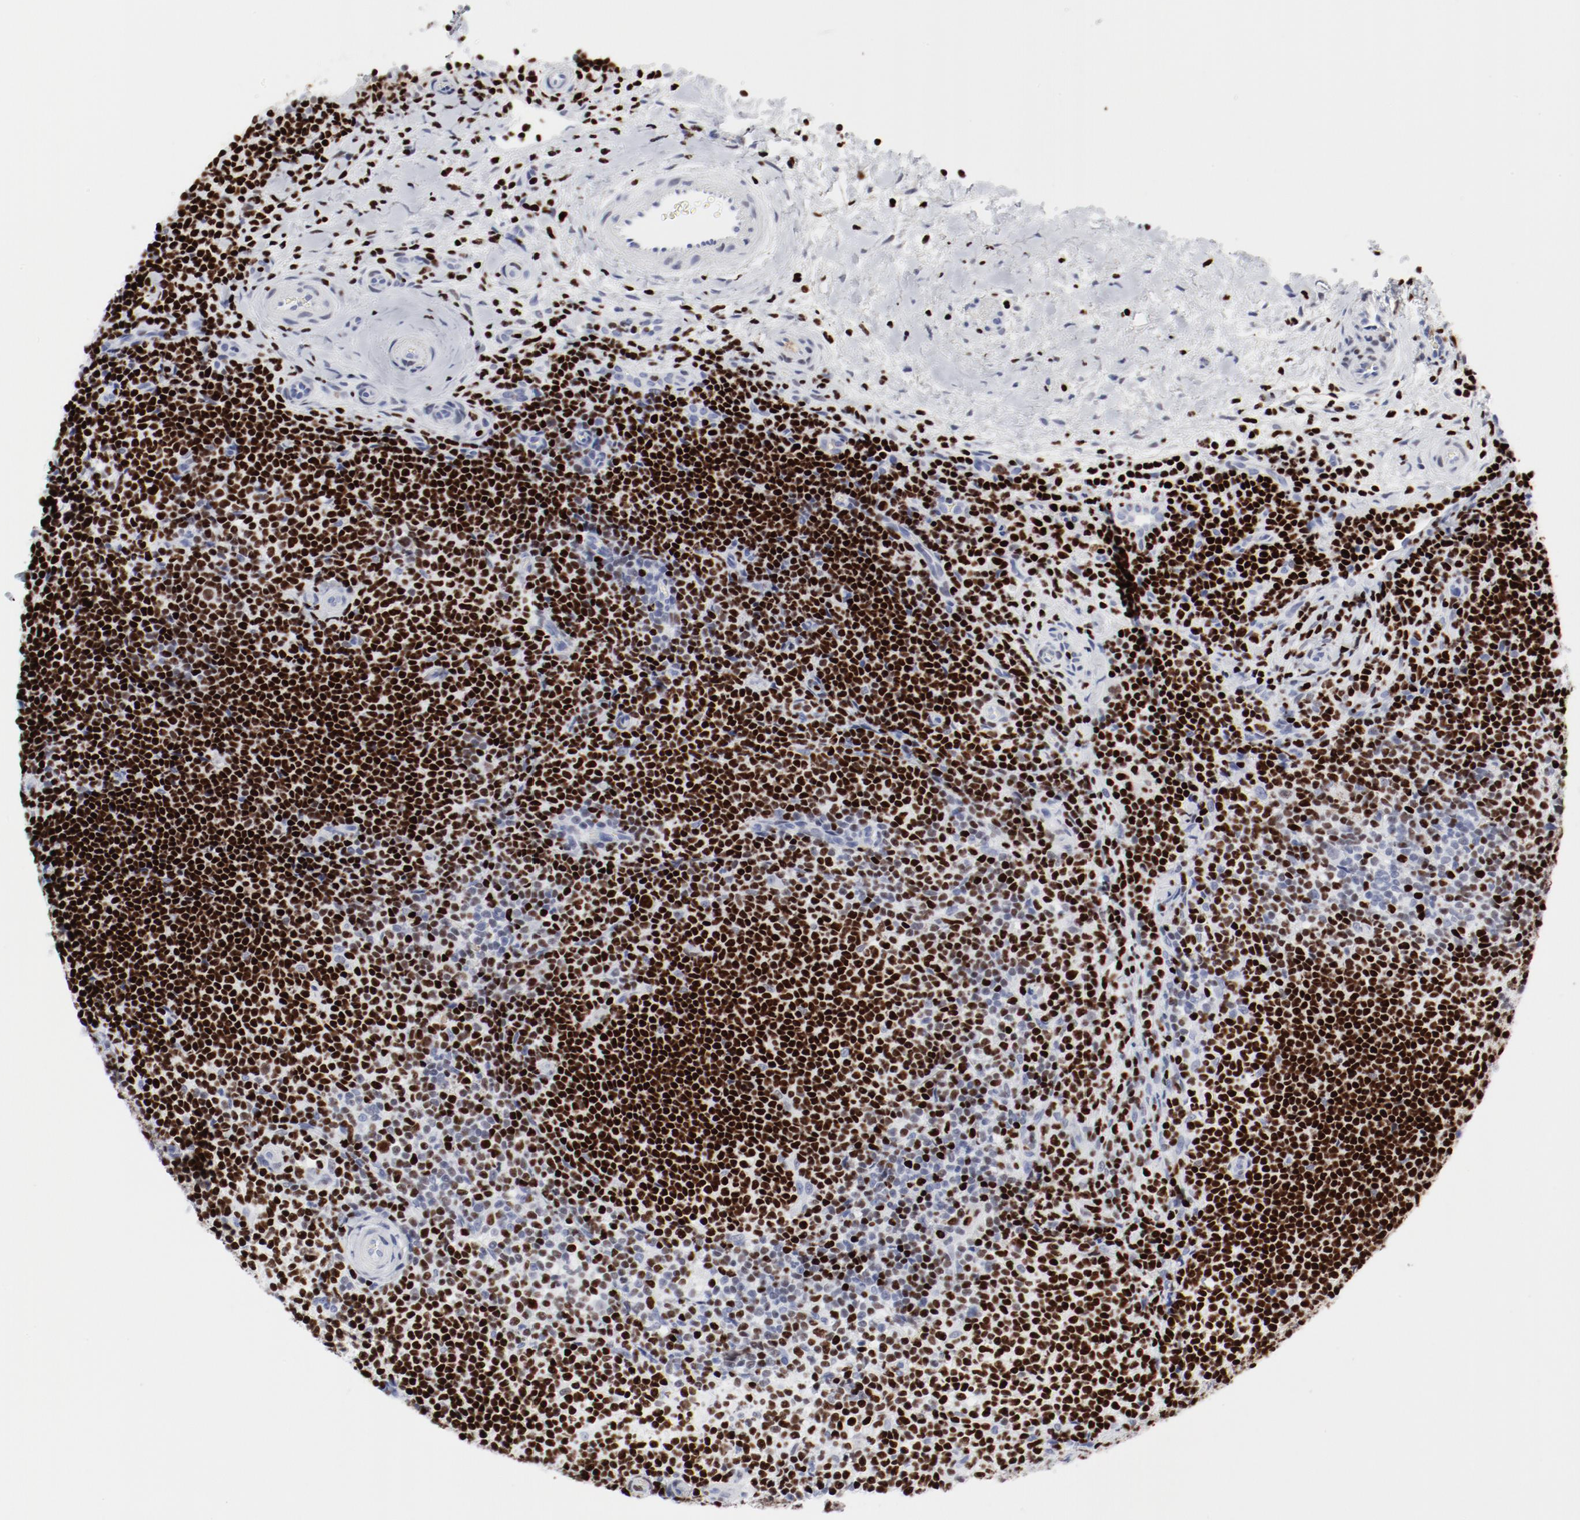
{"staining": {"intensity": "strong", "quantity": ">75%", "location": "nuclear"}, "tissue": "lymphoma", "cell_type": "Tumor cells", "image_type": "cancer", "snomed": [{"axis": "morphology", "description": "Malignant lymphoma, non-Hodgkin's type, Low grade"}, {"axis": "topography", "description": "Lymph node"}], "caption": "Protein staining shows strong nuclear staining in about >75% of tumor cells in lymphoma. (DAB (3,3'-diaminobenzidine) = brown stain, brightfield microscopy at high magnification).", "gene": "SMARCC2", "patient": {"sex": "female", "age": 76}}